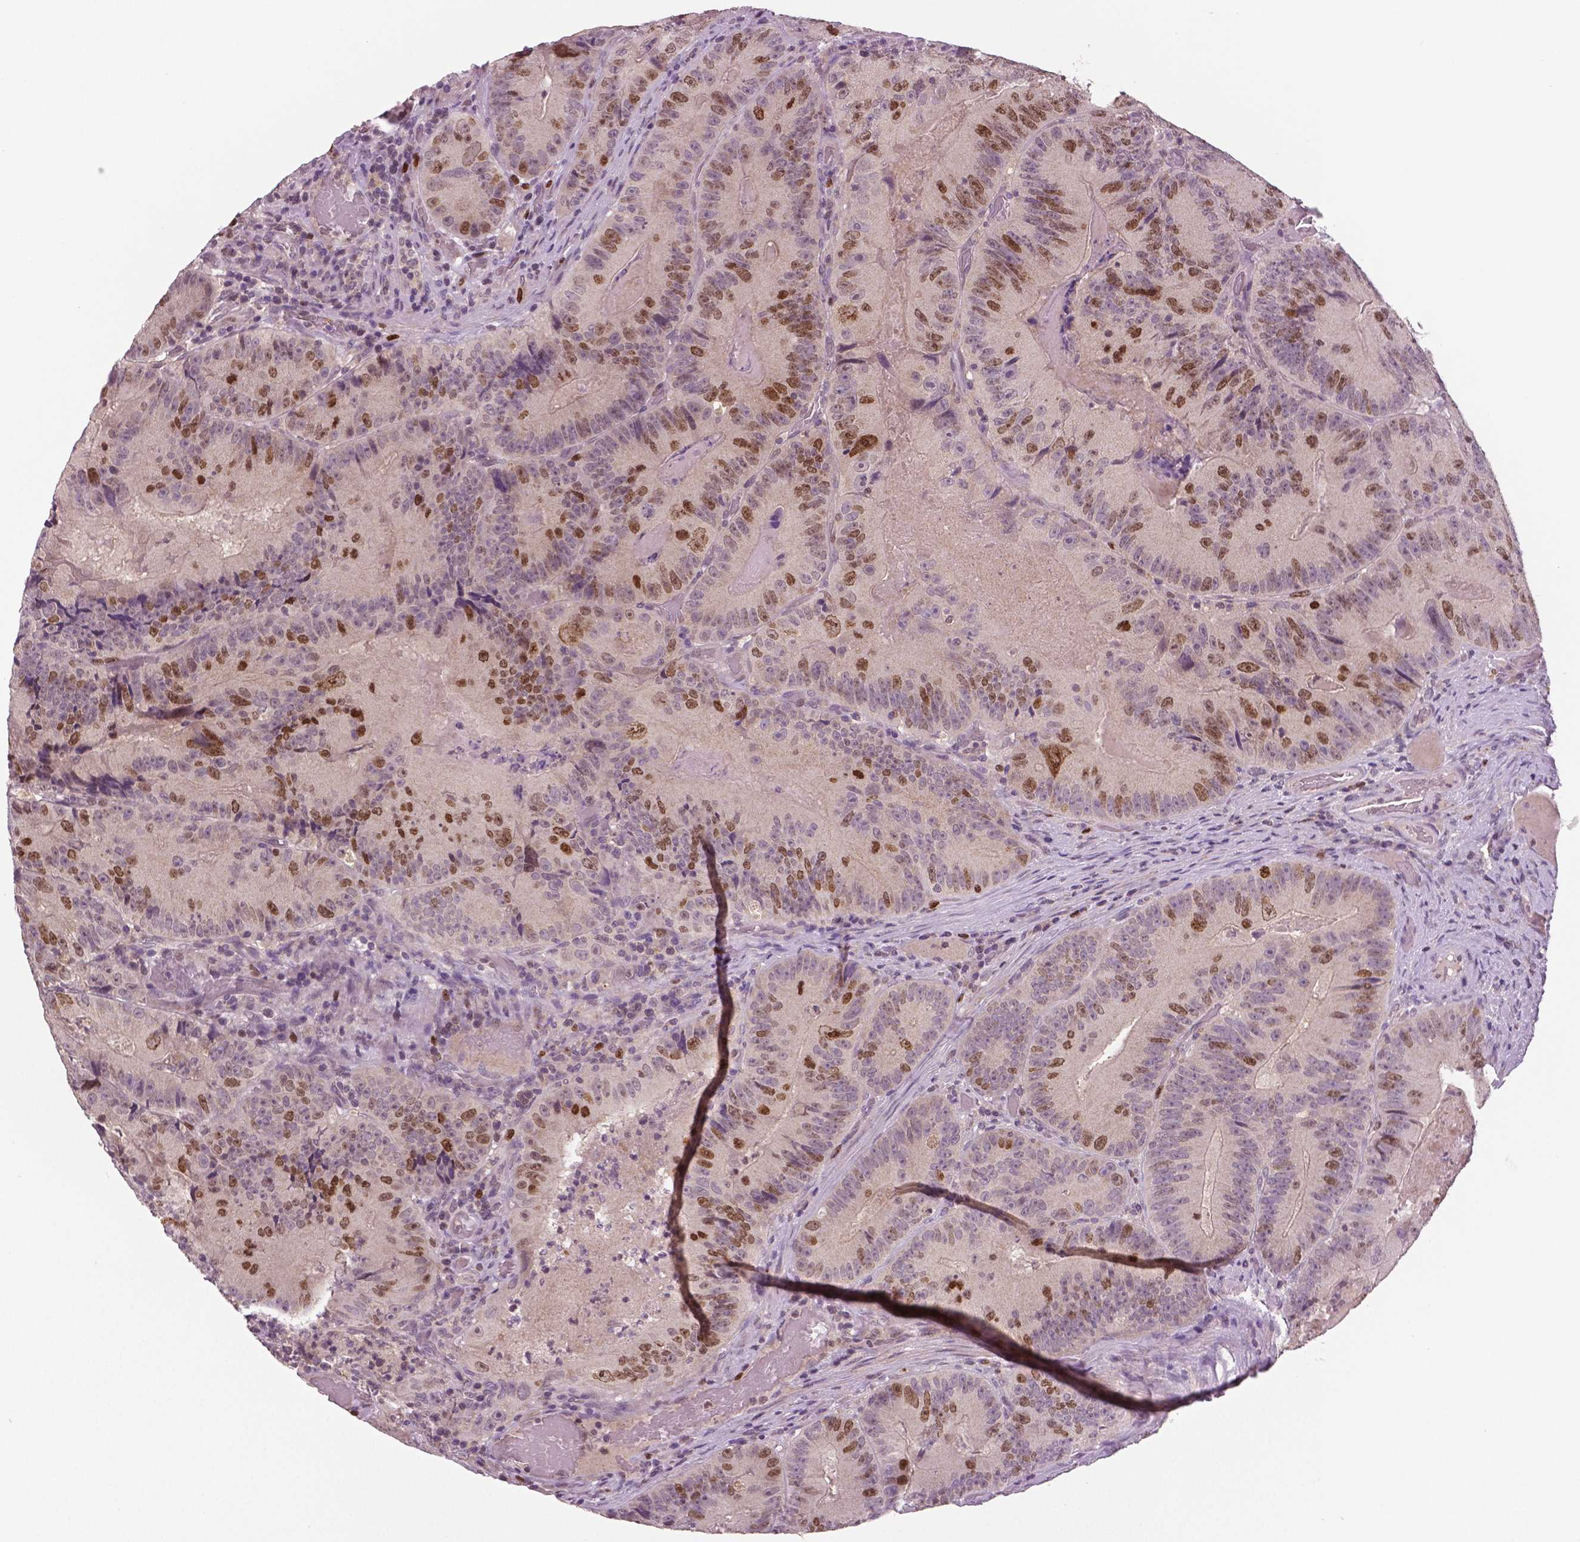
{"staining": {"intensity": "moderate", "quantity": "25%-75%", "location": "nuclear"}, "tissue": "colorectal cancer", "cell_type": "Tumor cells", "image_type": "cancer", "snomed": [{"axis": "morphology", "description": "Adenocarcinoma, NOS"}, {"axis": "topography", "description": "Colon"}], "caption": "Immunohistochemical staining of human colorectal cancer reveals moderate nuclear protein staining in approximately 25%-75% of tumor cells.", "gene": "MKI67", "patient": {"sex": "female", "age": 86}}